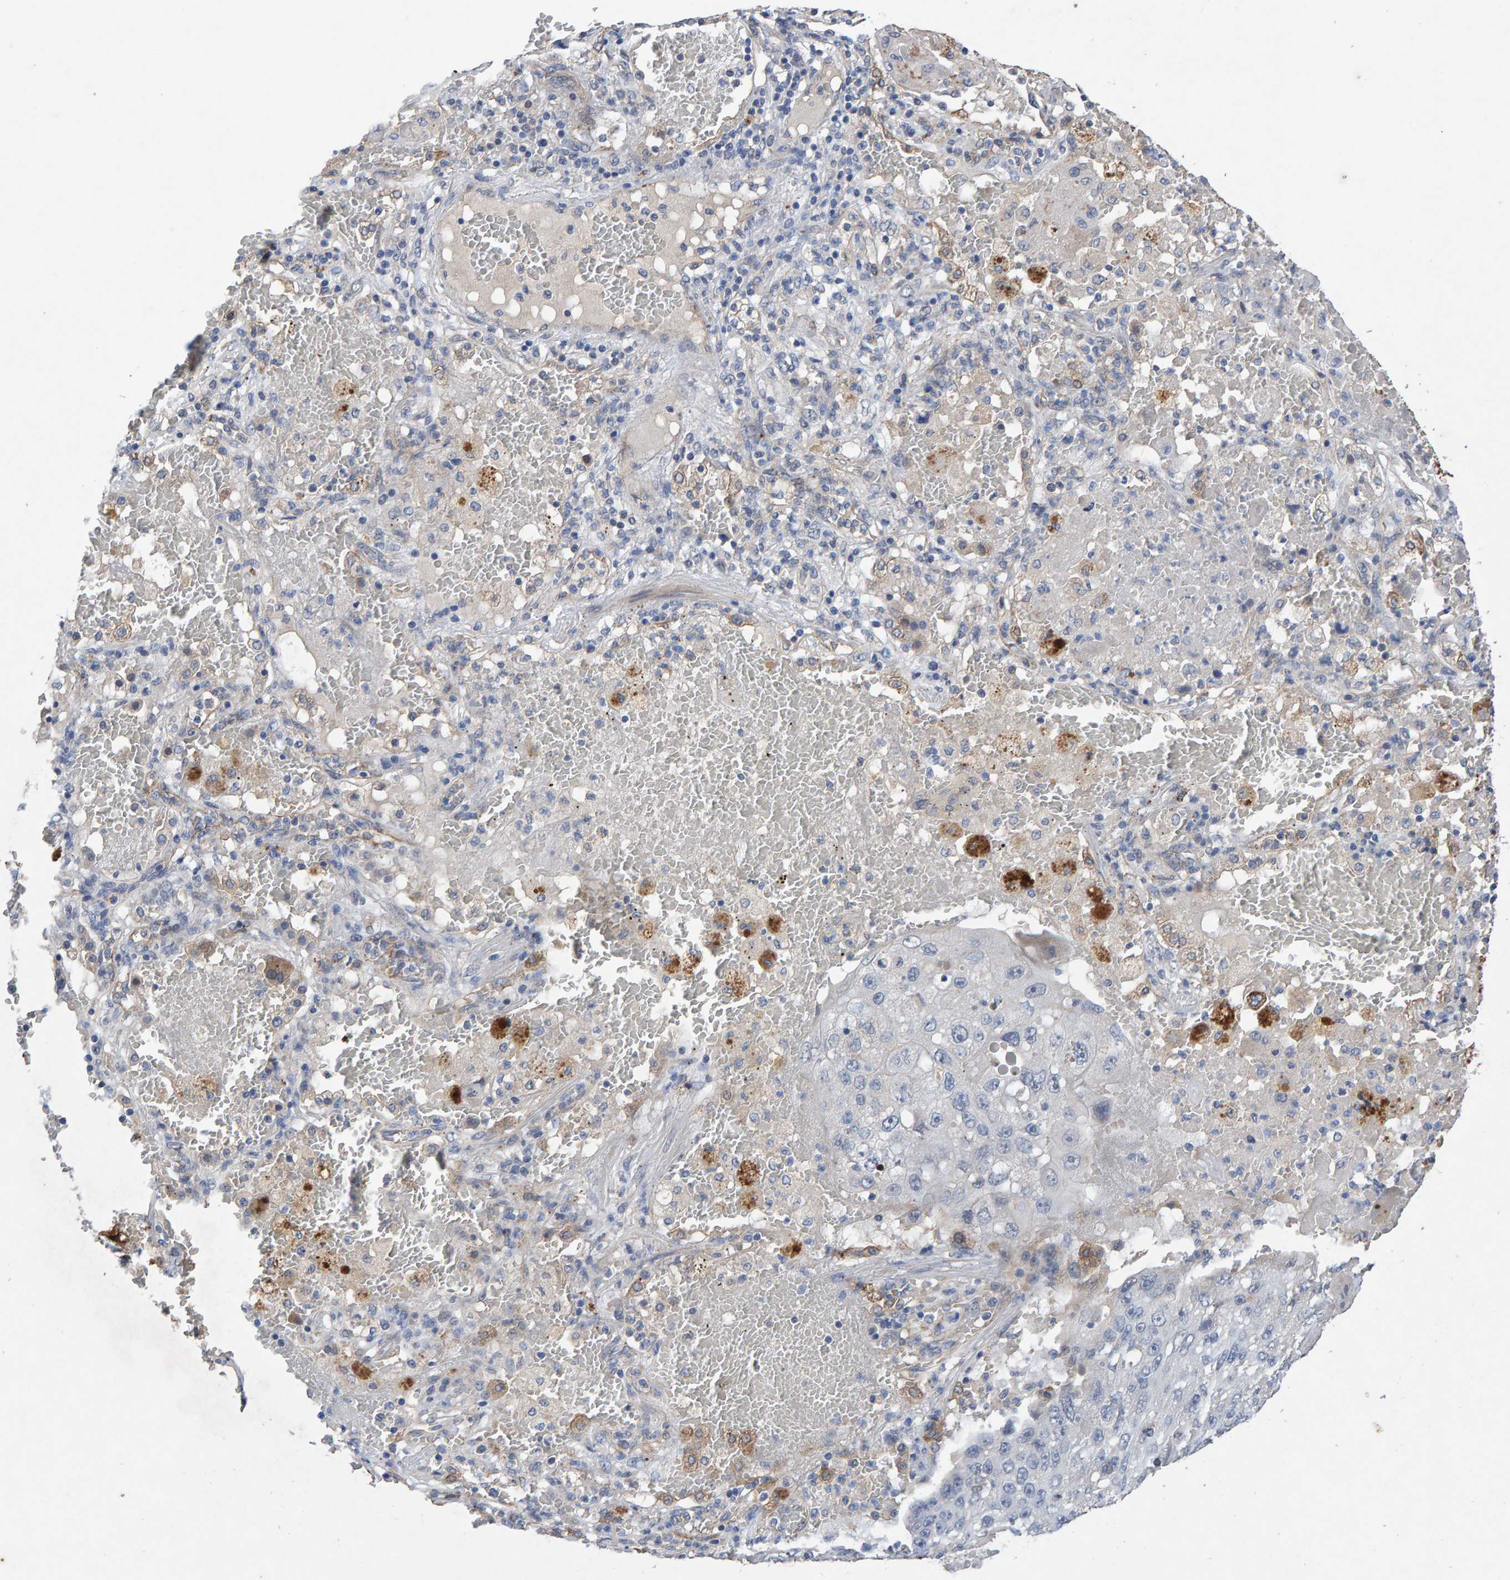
{"staining": {"intensity": "negative", "quantity": "none", "location": "none"}, "tissue": "lung cancer", "cell_type": "Tumor cells", "image_type": "cancer", "snomed": [{"axis": "morphology", "description": "Squamous cell carcinoma, NOS"}, {"axis": "topography", "description": "Lung"}], "caption": "The histopathology image exhibits no significant staining in tumor cells of lung cancer (squamous cell carcinoma).", "gene": "EFR3A", "patient": {"sex": "male", "age": 61}}